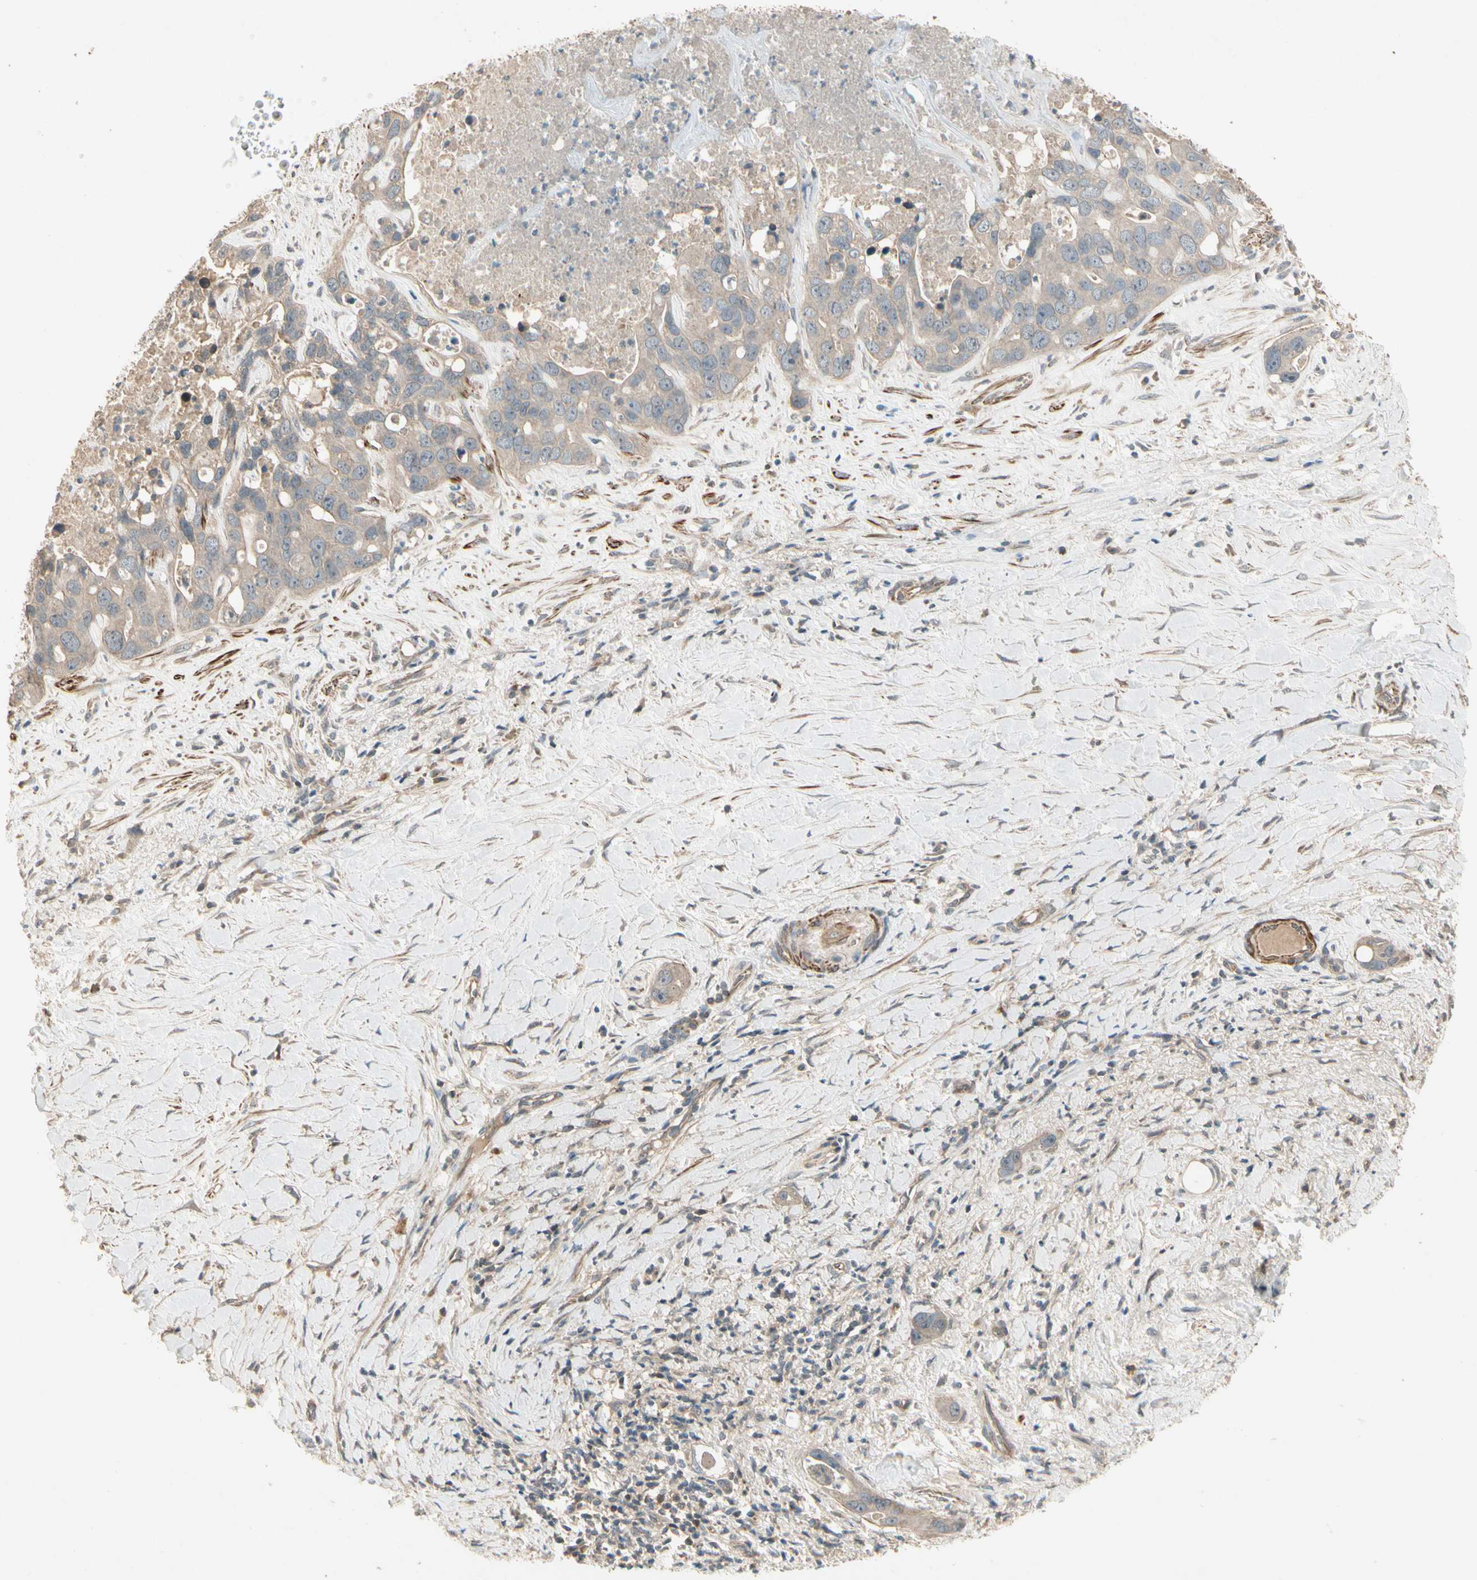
{"staining": {"intensity": "weak", "quantity": ">75%", "location": "cytoplasmic/membranous"}, "tissue": "liver cancer", "cell_type": "Tumor cells", "image_type": "cancer", "snomed": [{"axis": "morphology", "description": "Cholangiocarcinoma"}, {"axis": "topography", "description": "Liver"}], "caption": "Weak cytoplasmic/membranous protein staining is appreciated in approximately >75% of tumor cells in liver cancer.", "gene": "ACVR1", "patient": {"sex": "female", "age": 65}}